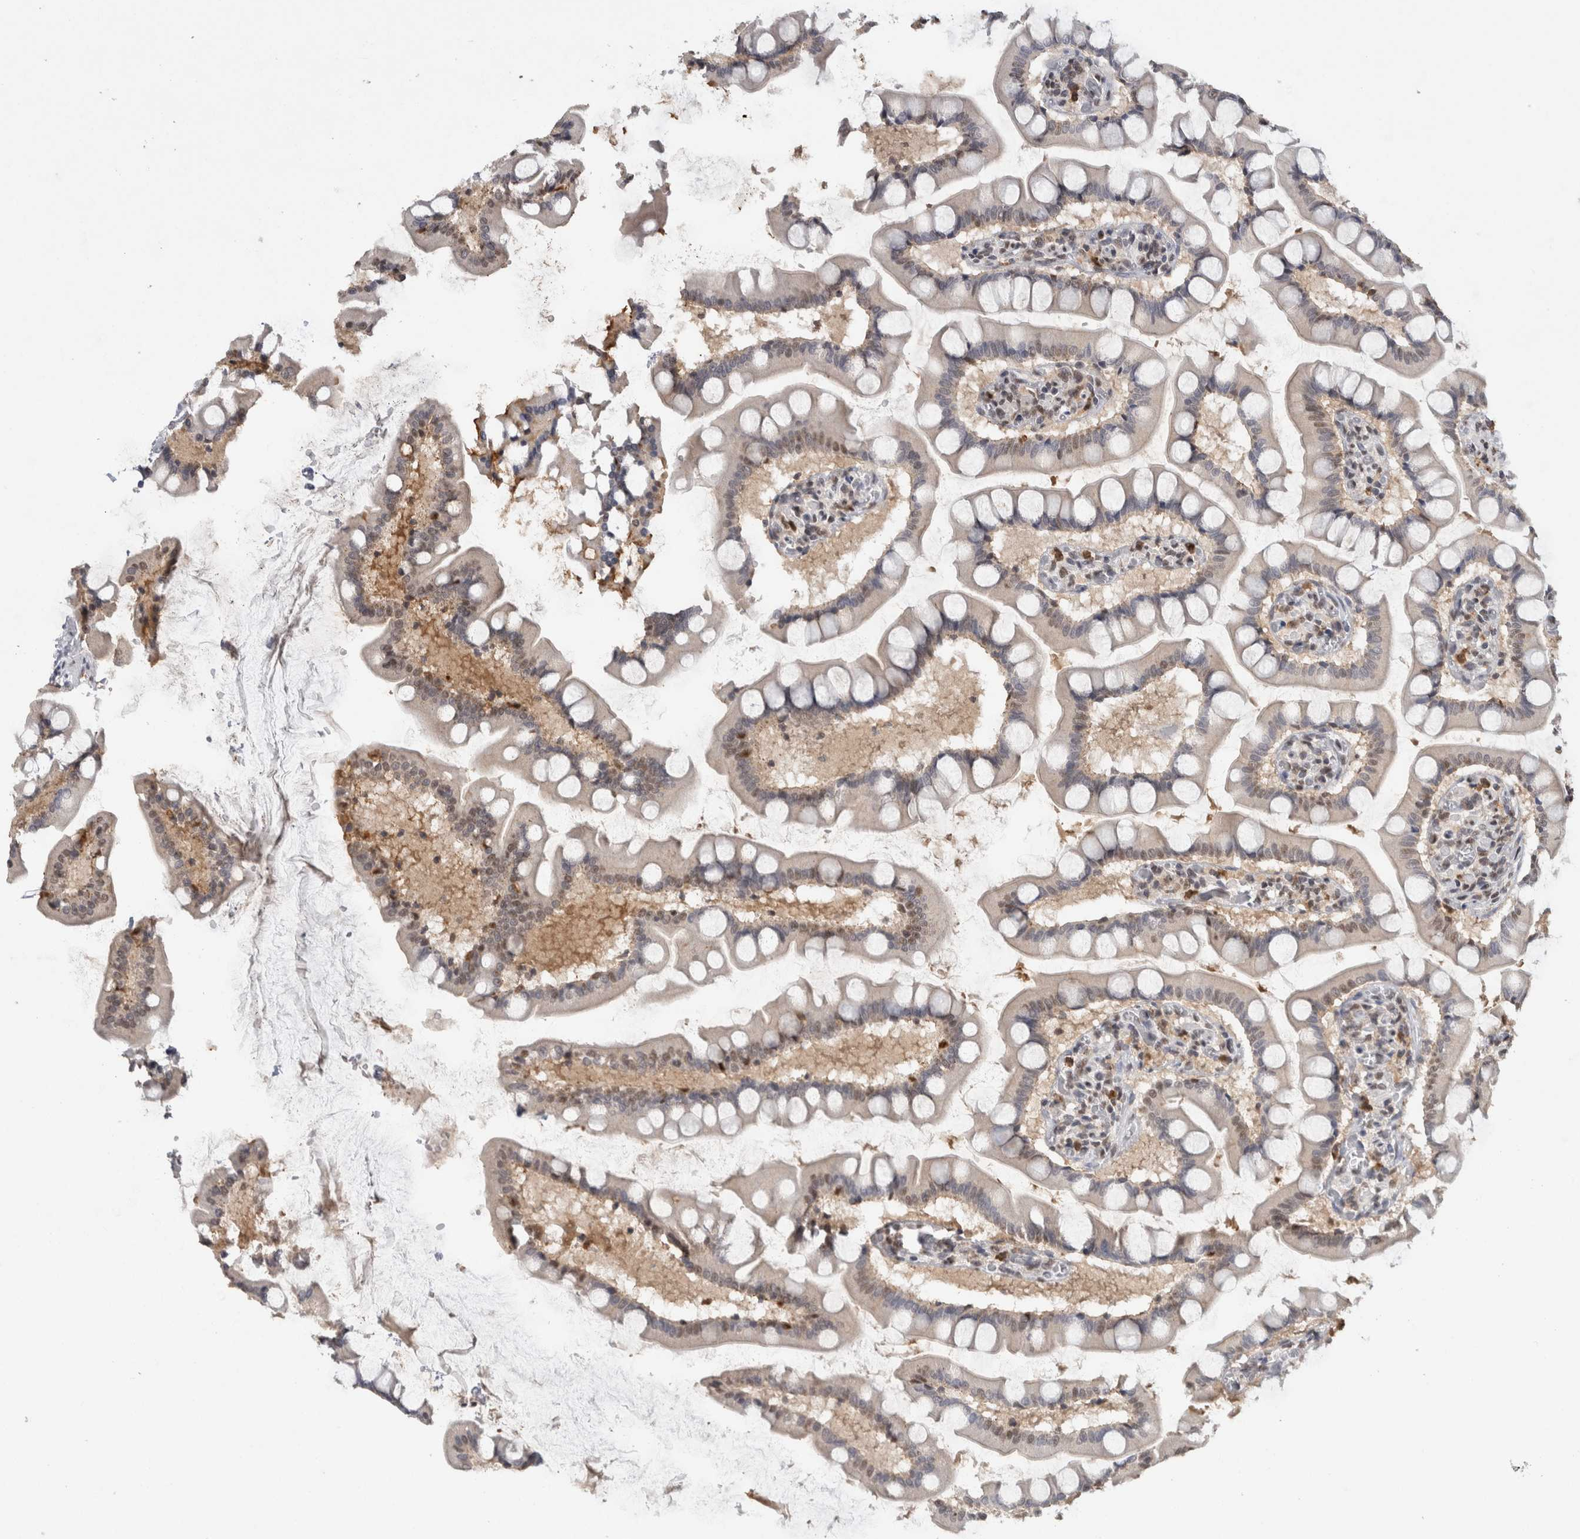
{"staining": {"intensity": "moderate", "quantity": "25%-75%", "location": "cytoplasmic/membranous,nuclear"}, "tissue": "small intestine", "cell_type": "Glandular cells", "image_type": "normal", "snomed": [{"axis": "morphology", "description": "Normal tissue, NOS"}, {"axis": "topography", "description": "Small intestine"}], "caption": "A medium amount of moderate cytoplasmic/membranous,nuclear expression is present in about 25%-75% of glandular cells in benign small intestine.", "gene": "RPS6KA2", "patient": {"sex": "male", "age": 41}}